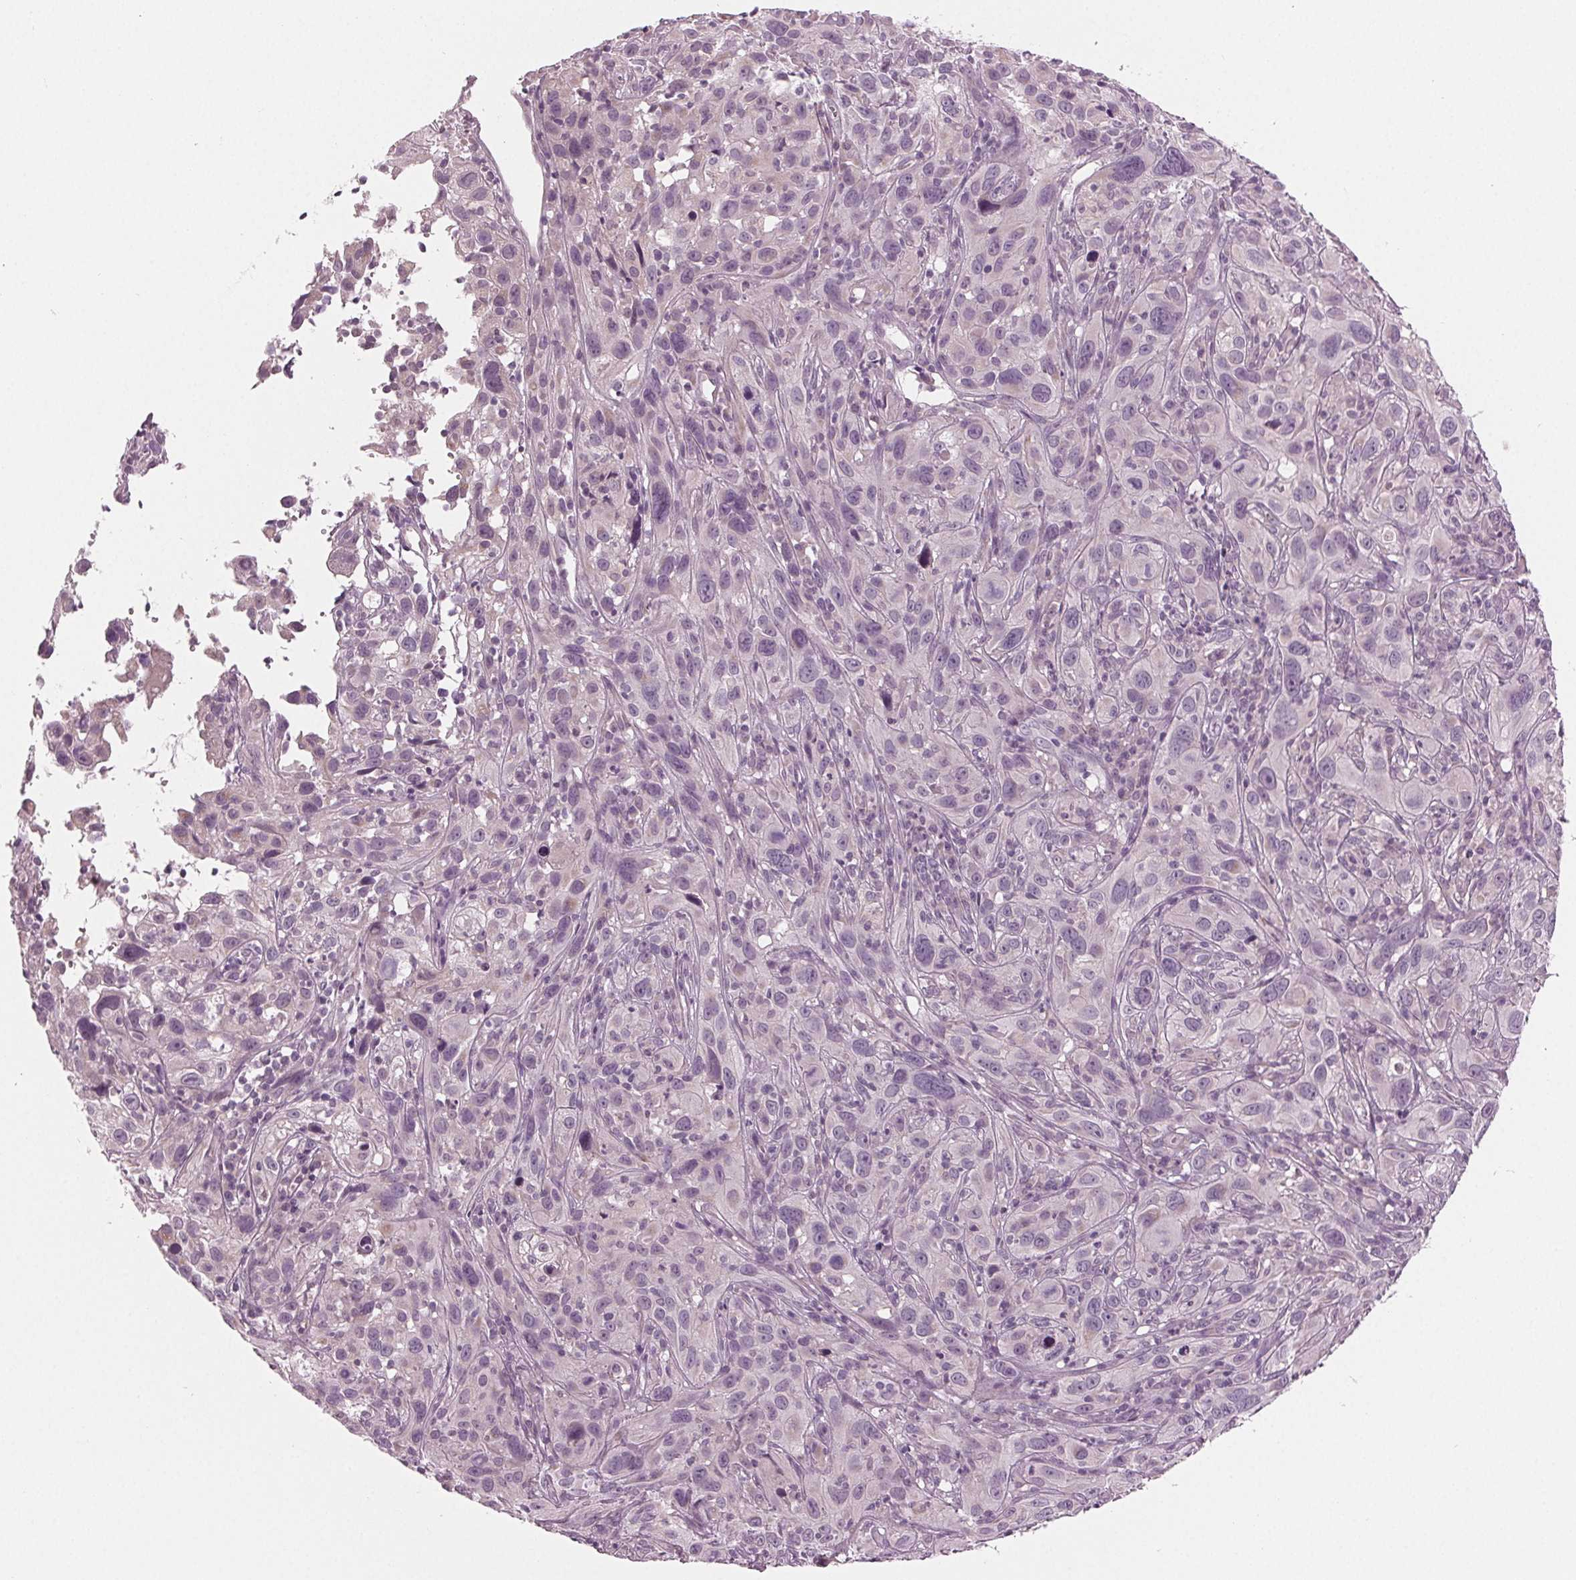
{"staining": {"intensity": "negative", "quantity": "none", "location": "none"}, "tissue": "cervical cancer", "cell_type": "Tumor cells", "image_type": "cancer", "snomed": [{"axis": "morphology", "description": "Squamous cell carcinoma, NOS"}, {"axis": "topography", "description": "Cervix"}], "caption": "Tumor cells are negative for protein expression in human cervical squamous cell carcinoma.", "gene": "PRAP1", "patient": {"sex": "female", "age": 37}}